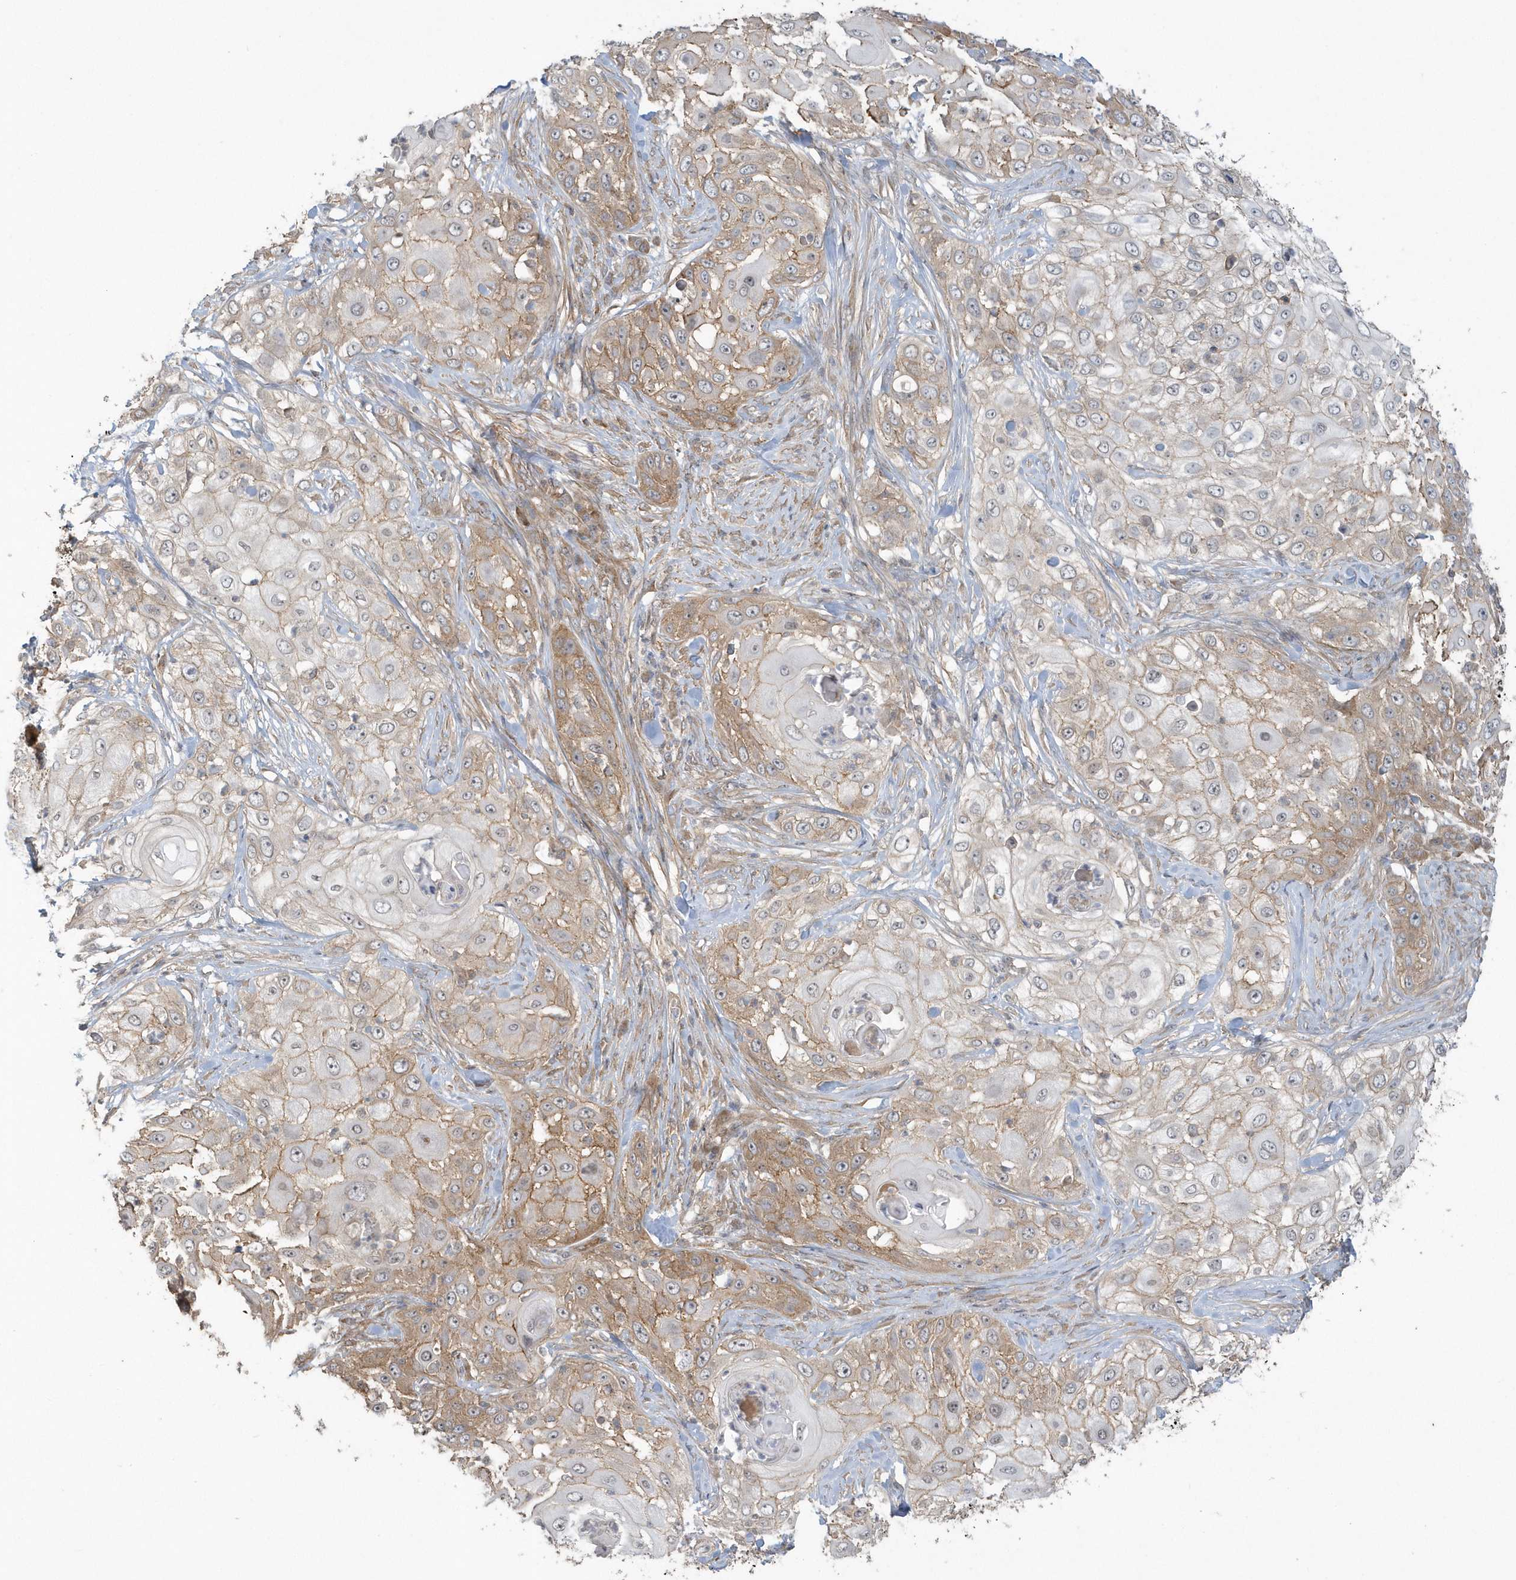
{"staining": {"intensity": "moderate", "quantity": "25%-75%", "location": "cytoplasmic/membranous"}, "tissue": "skin cancer", "cell_type": "Tumor cells", "image_type": "cancer", "snomed": [{"axis": "morphology", "description": "Squamous cell carcinoma, NOS"}, {"axis": "topography", "description": "Skin"}], "caption": "Skin squamous cell carcinoma stained with a brown dye shows moderate cytoplasmic/membranous positive staining in approximately 25%-75% of tumor cells.", "gene": "STIM2", "patient": {"sex": "female", "age": 44}}